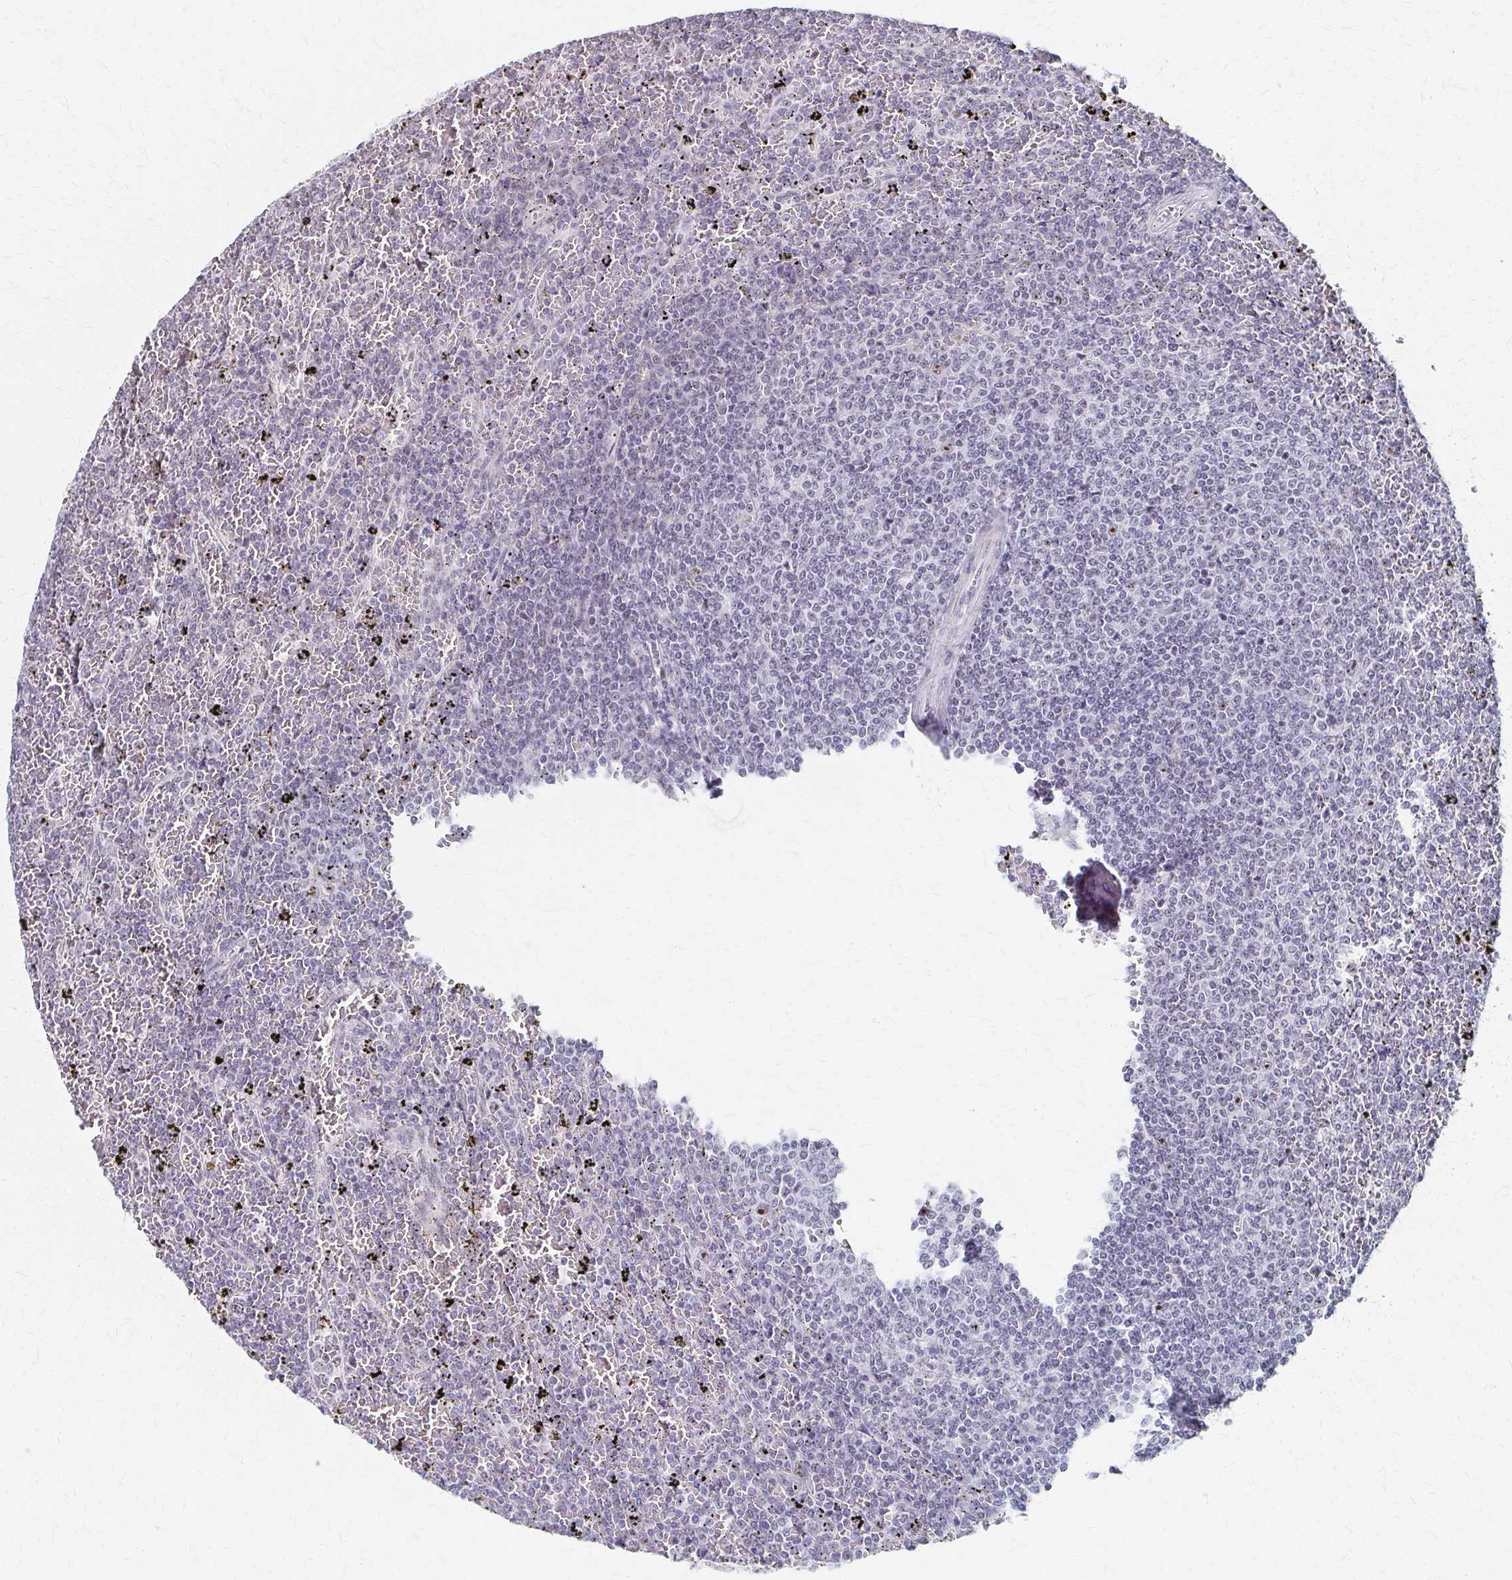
{"staining": {"intensity": "negative", "quantity": "none", "location": "none"}, "tissue": "lymphoma", "cell_type": "Tumor cells", "image_type": "cancer", "snomed": [{"axis": "morphology", "description": "Malignant lymphoma, non-Hodgkin's type, Low grade"}, {"axis": "topography", "description": "Spleen"}], "caption": "Immunohistochemical staining of low-grade malignant lymphoma, non-Hodgkin's type exhibits no significant expression in tumor cells.", "gene": "PES1", "patient": {"sex": "female", "age": 77}}